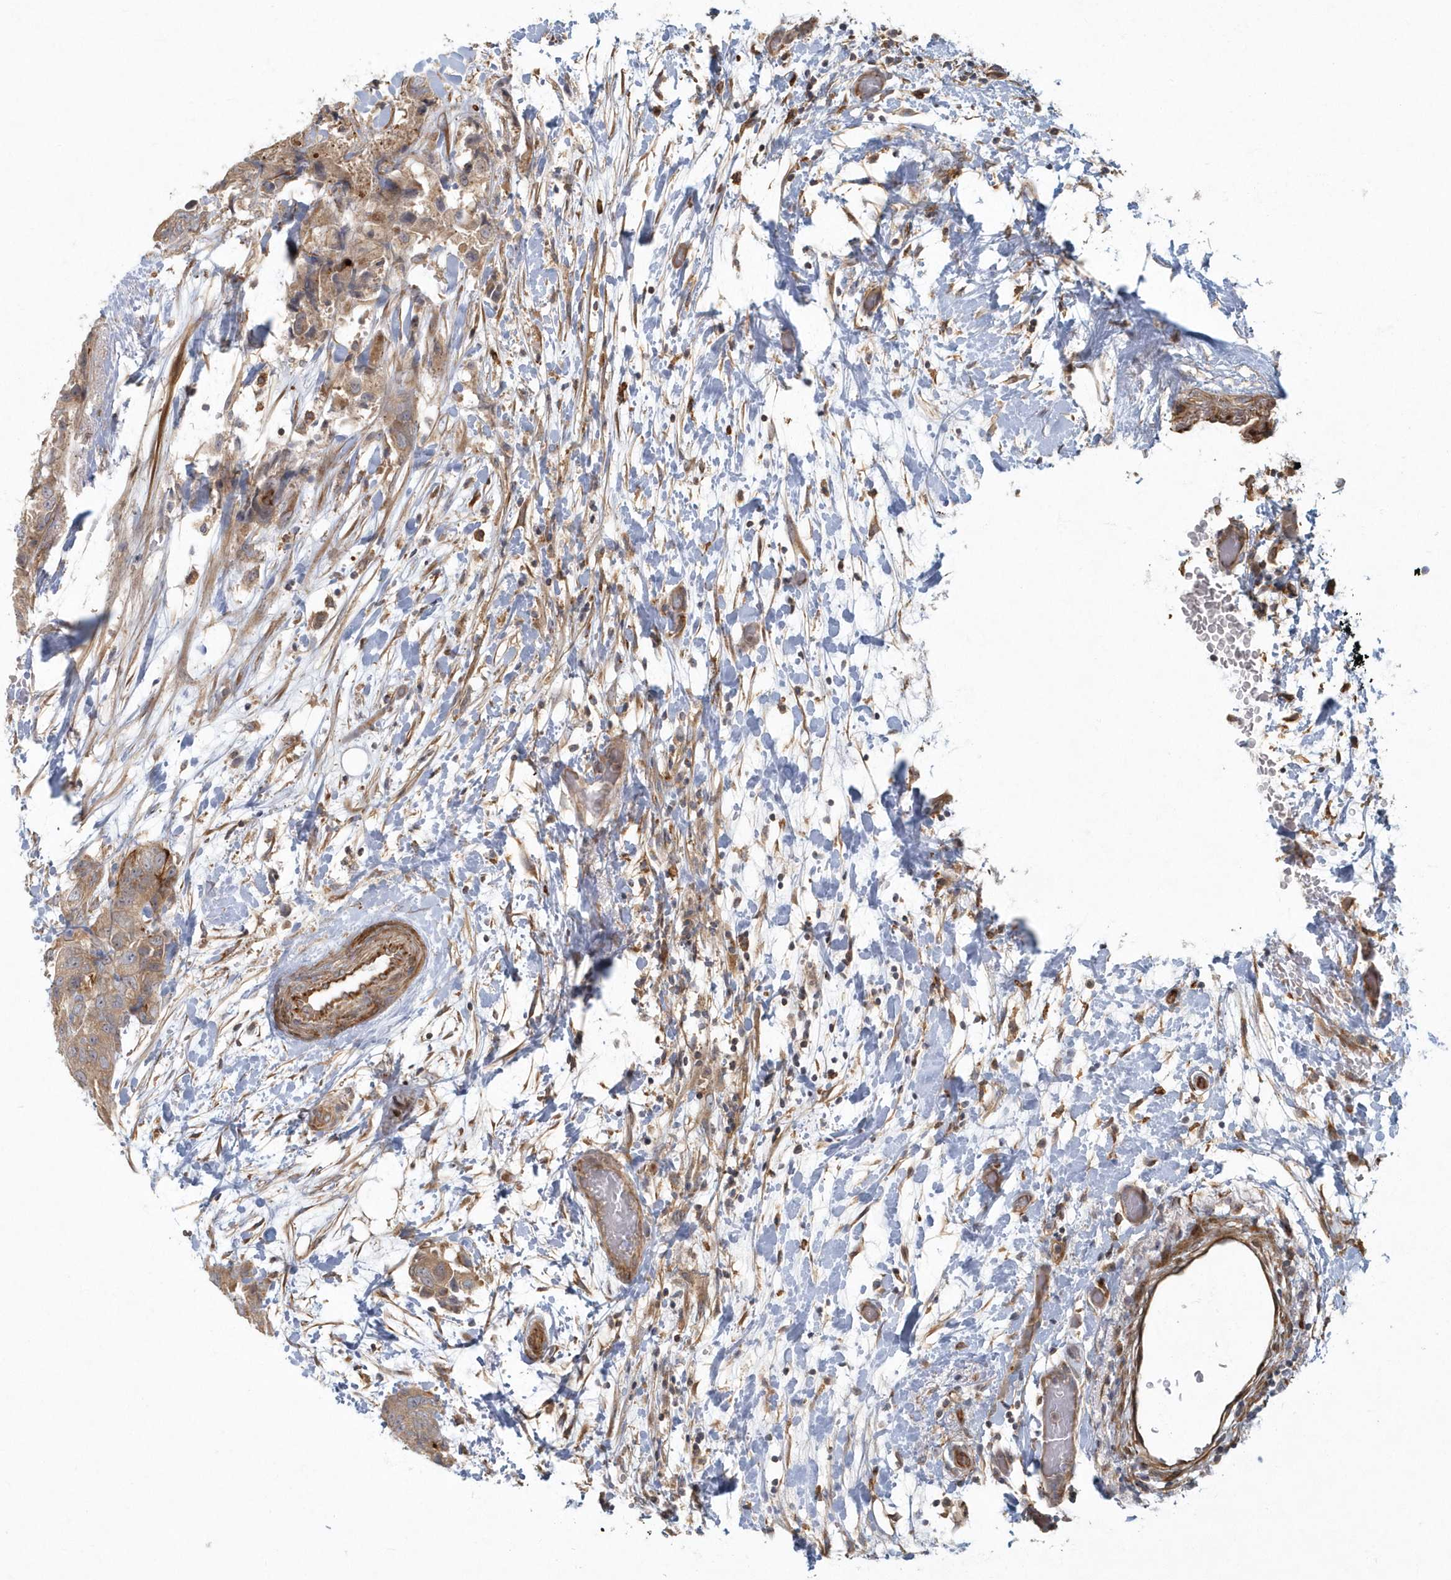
{"staining": {"intensity": "moderate", "quantity": ">75%", "location": "cytoplasmic/membranous"}, "tissue": "breast cancer", "cell_type": "Tumor cells", "image_type": "cancer", "snomed": [{"axis": "morphology", "description": "Duct carcinoma"}, {"axis": "topography", "description": "Breast"}], "caption": "Human breast cancer (infiltrating ductal carcinoma) stained for a protein (brown) shows moderate cytoplasmic/membranous positive positivity in about >75% of tumor cells.", "gene": "ARHGEF38", "patient": {"sex": "female", "age": 62}}